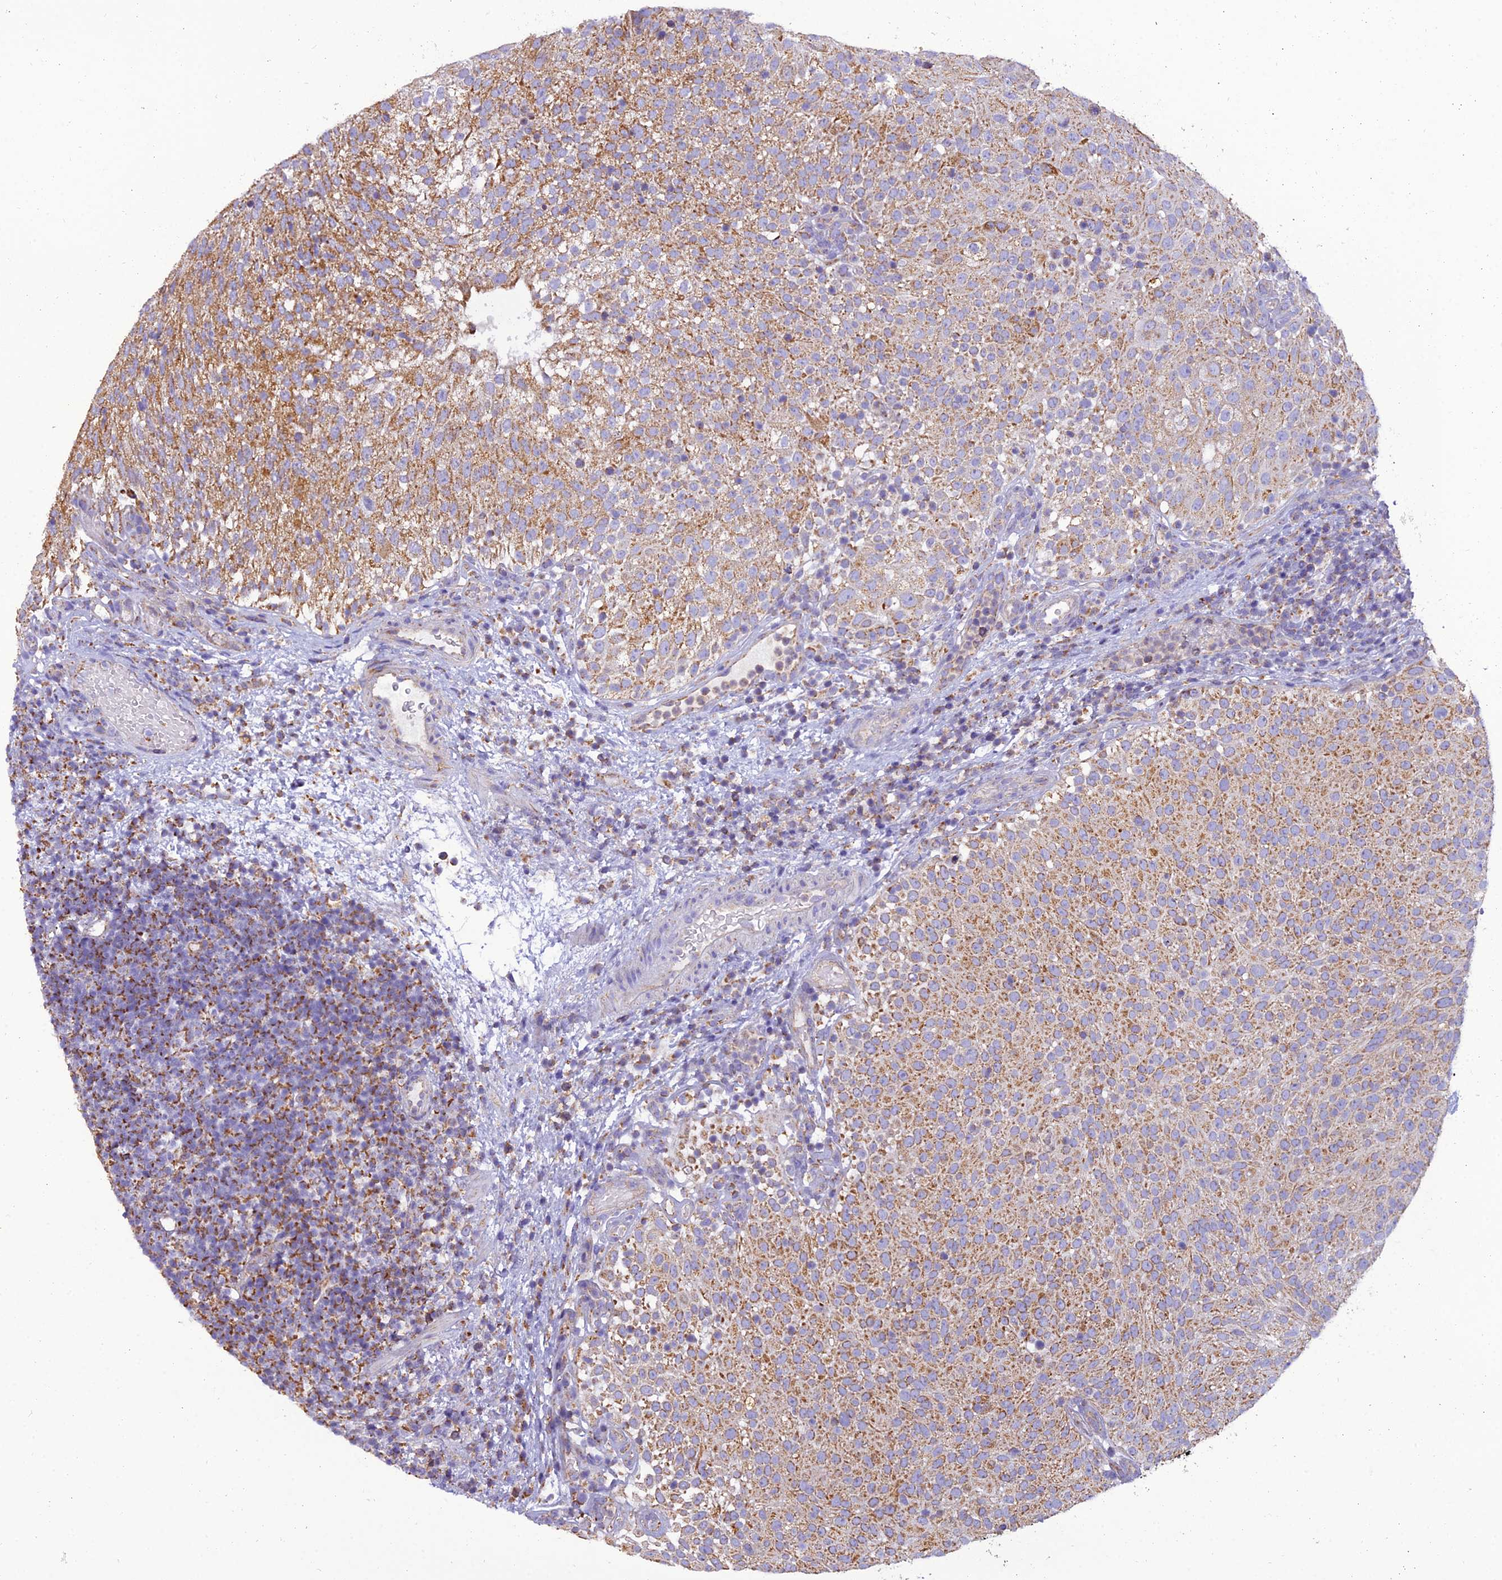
{"staining": {"intensity": "moderate", "quantity": ">75%", "location": "cytoplasmic/membranous"}, "tissue": "urothelial cancer", "cell_type": "Tumor cells", "image_type": "cancer", "snomed": [{"axis": "morphology", "description": "Urothelial carcinoma, Low grade"}, {"axis": "topography", "description": "Urinary bladder"}], "caption": "Immunohistochemistry staining of urothelial cancer, which reveals medium levels of moderate cytoplasmic/membranous staining in about >75% of tumor cells indicating moderate cytoplasmic/membranous protein positivity. The staining was performed using DAB (3,3'-diaminobenzidine) (brown) for protein detection and nuclei were counterstained in hematoxylin (blue).", "gene": "GPD1", "patient": {"sex": "male", "age": 78}}